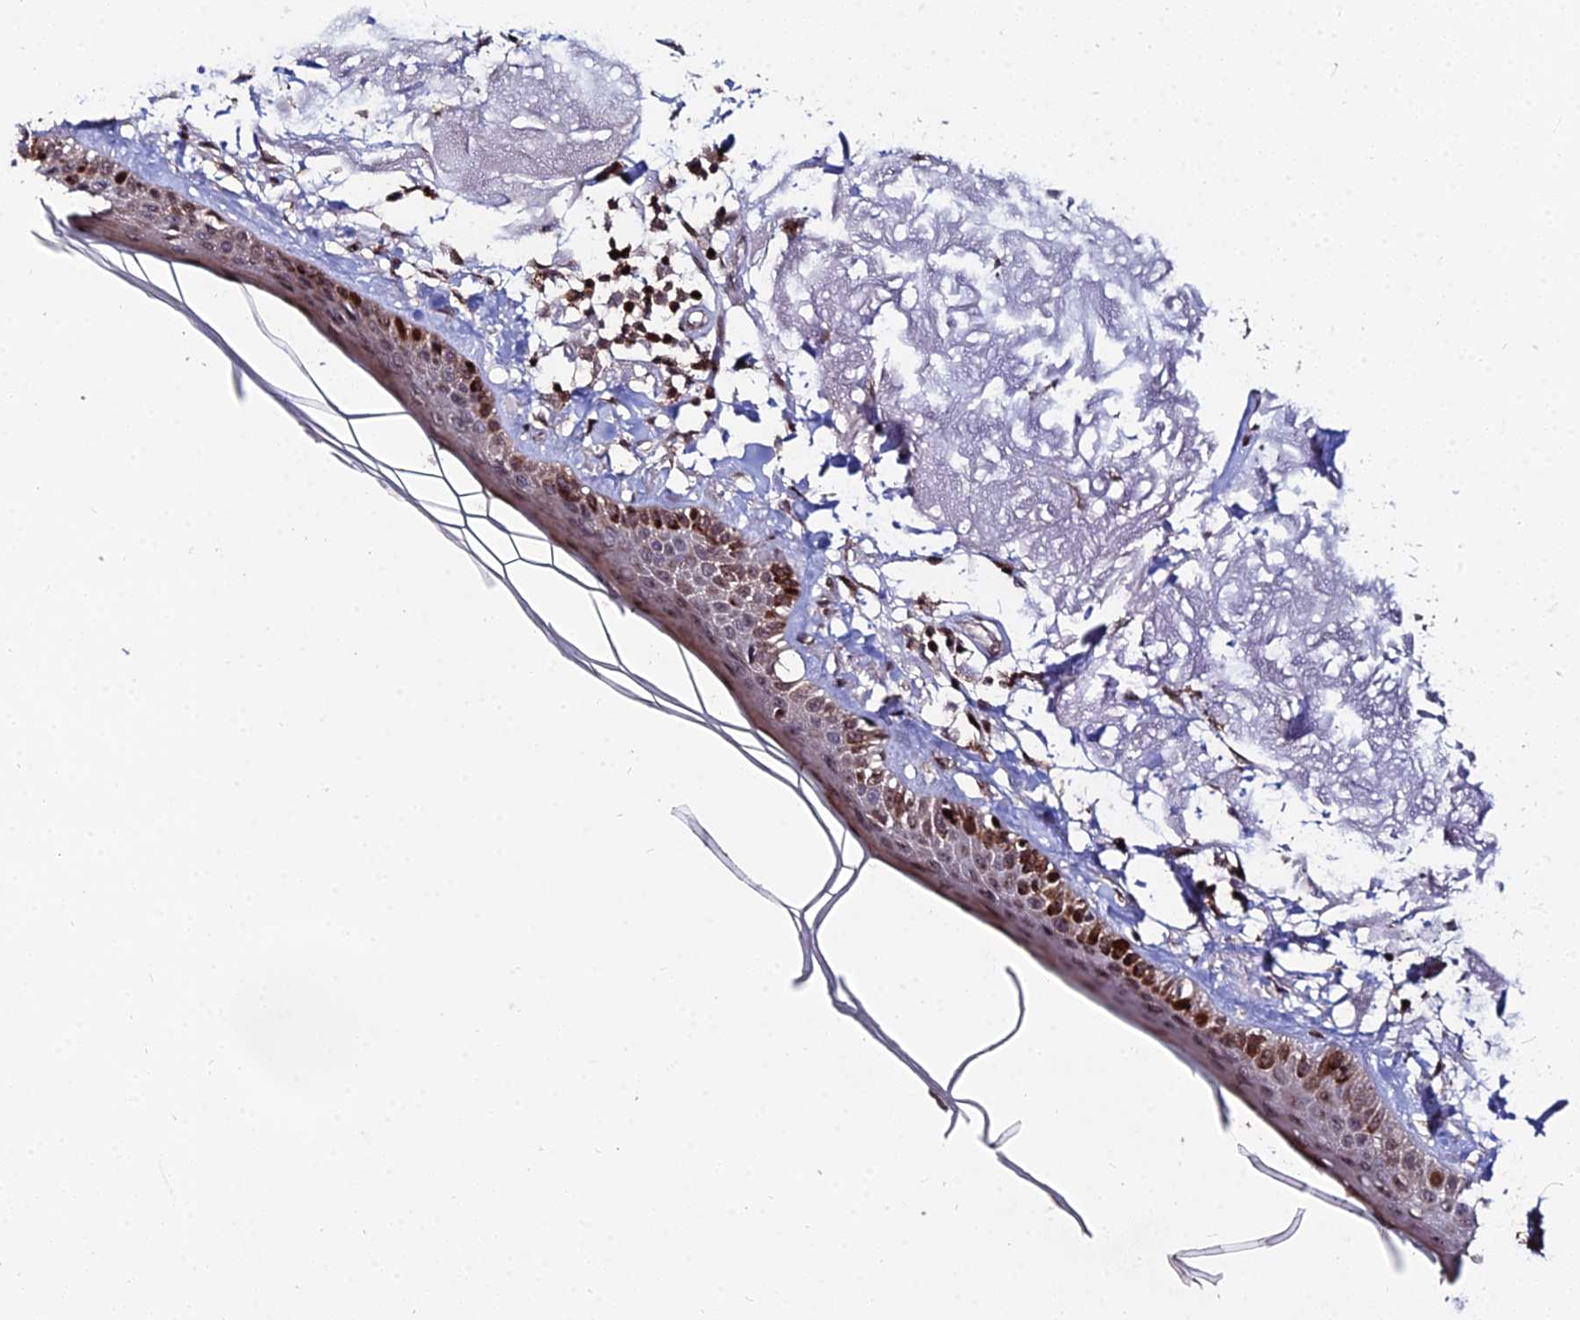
{"staining": {"intensity": "moderate", "quantity": ">75%", "location": "cytoplasmic/membranous"}, "tissue": "skin", "cell_type": "Fibroblasts", "image_type": "normal", "snomed": [{"axis": "morphology", "description": "Normal tissue, NOS"}, {"axis": "topography", "description": "Skin"}, {"axis": "topography", "description": "Skeletal muscle"}], "caption": "Immunohistochemistry of benign human skin demonstrates medium levels of moderate cytoplasmic/membranous staining in about >75% of fibroblasts. (IHC, brightfield microscopy, high magnification).", "gene": "RBMS2", "patient": {"sex": "male", "age": 83}}